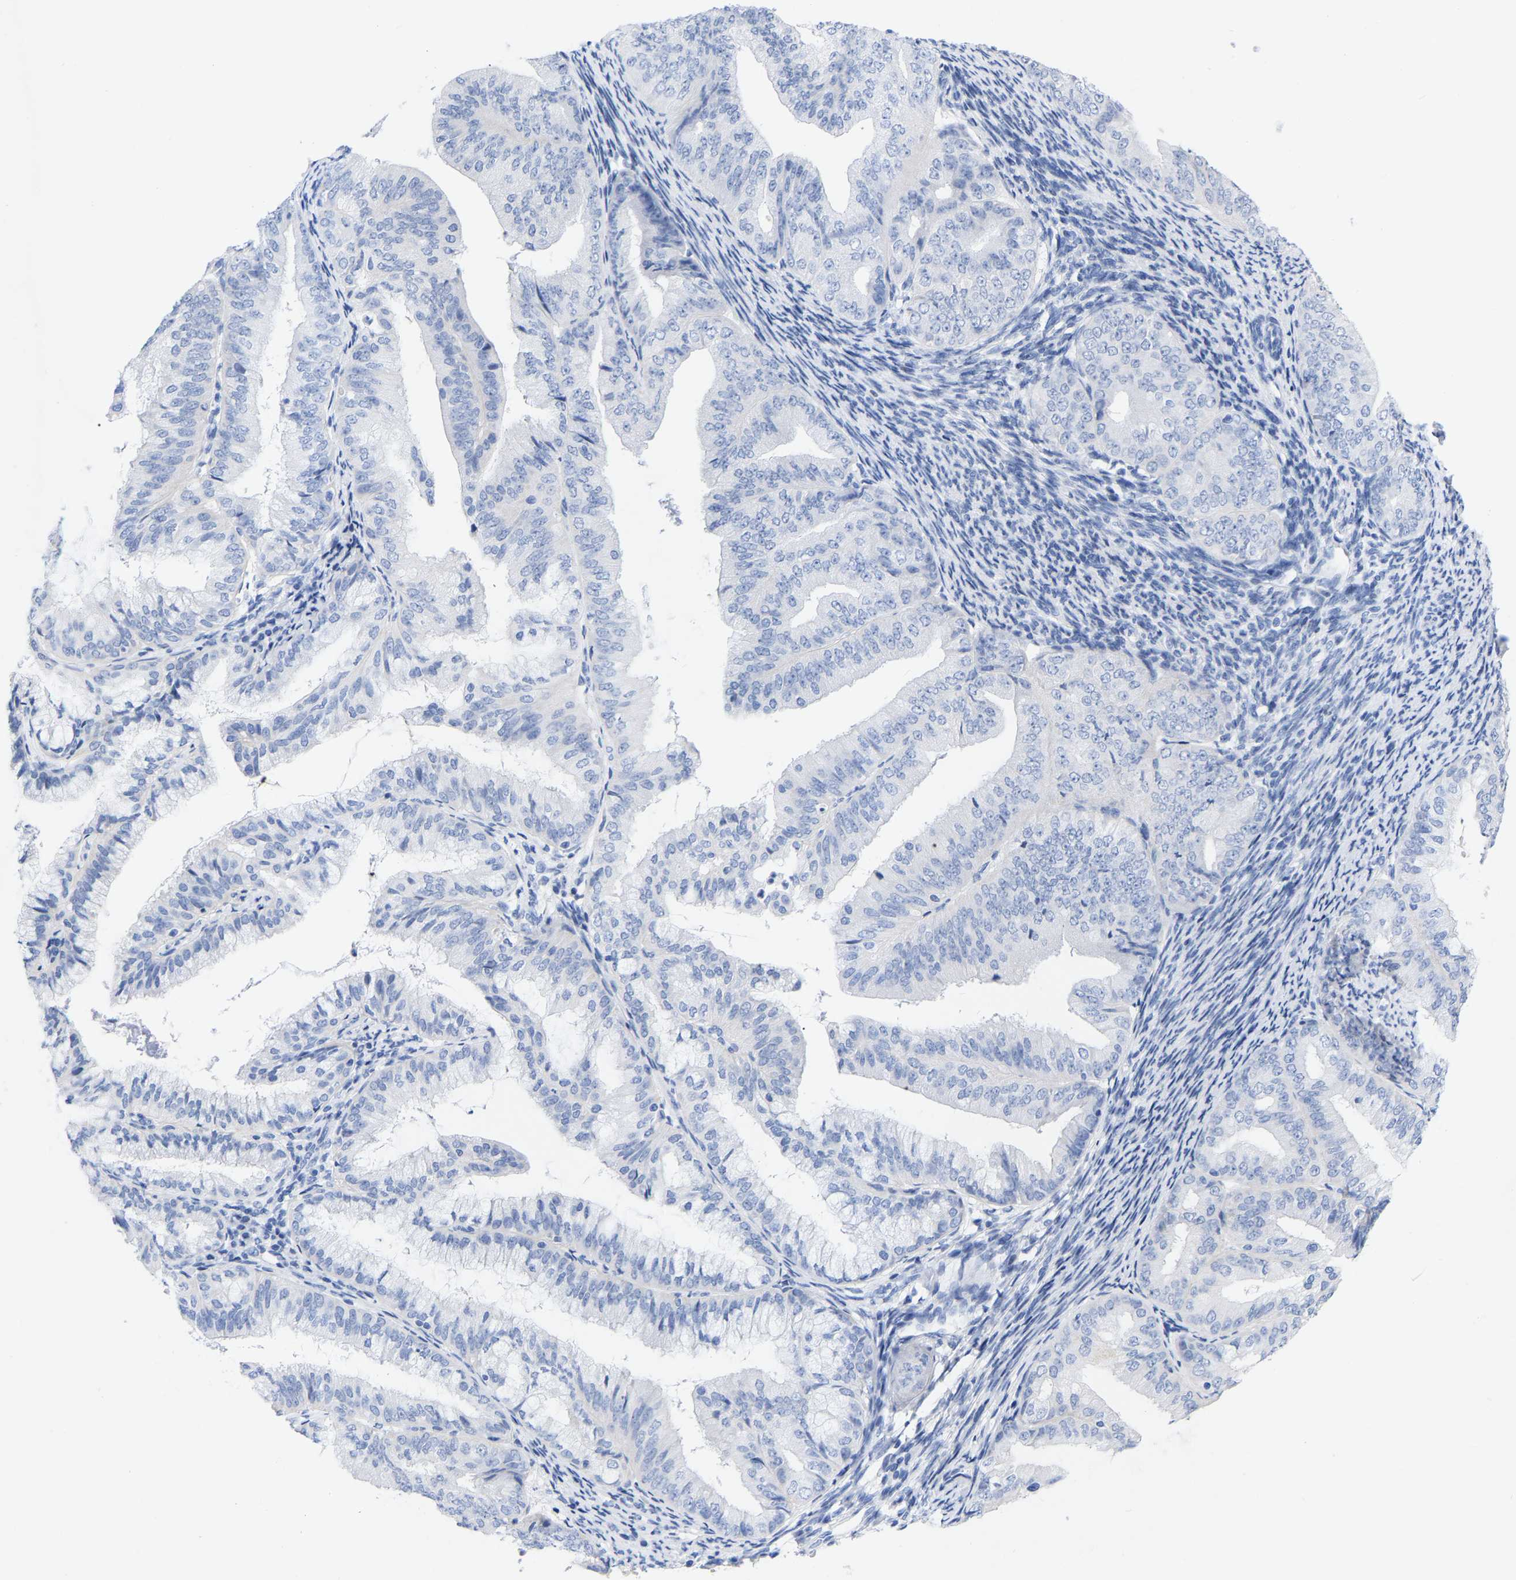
{"staining": {"intensity": "negative", "quantity": "none", "location": "none"}, "tissue": "endometrial cancer", "cell_type": "Tumor cells", "image_type": "cancer", "snomed": [{"axis": "morphology", "description": "Adenocarcinoma, NOS"}, {"axis": "topography", "description": "Endometrium"}], "caption": "Endometrial cancer (adenocarcinoma) was stained to show a protein in brown. There is no significant staining in tumor cells. (Immunohistochemistry (ihc), brightfield microscopy, high magnification).", "gene": "ZNF629", "patient": {"sex": "female", "age": 63}}